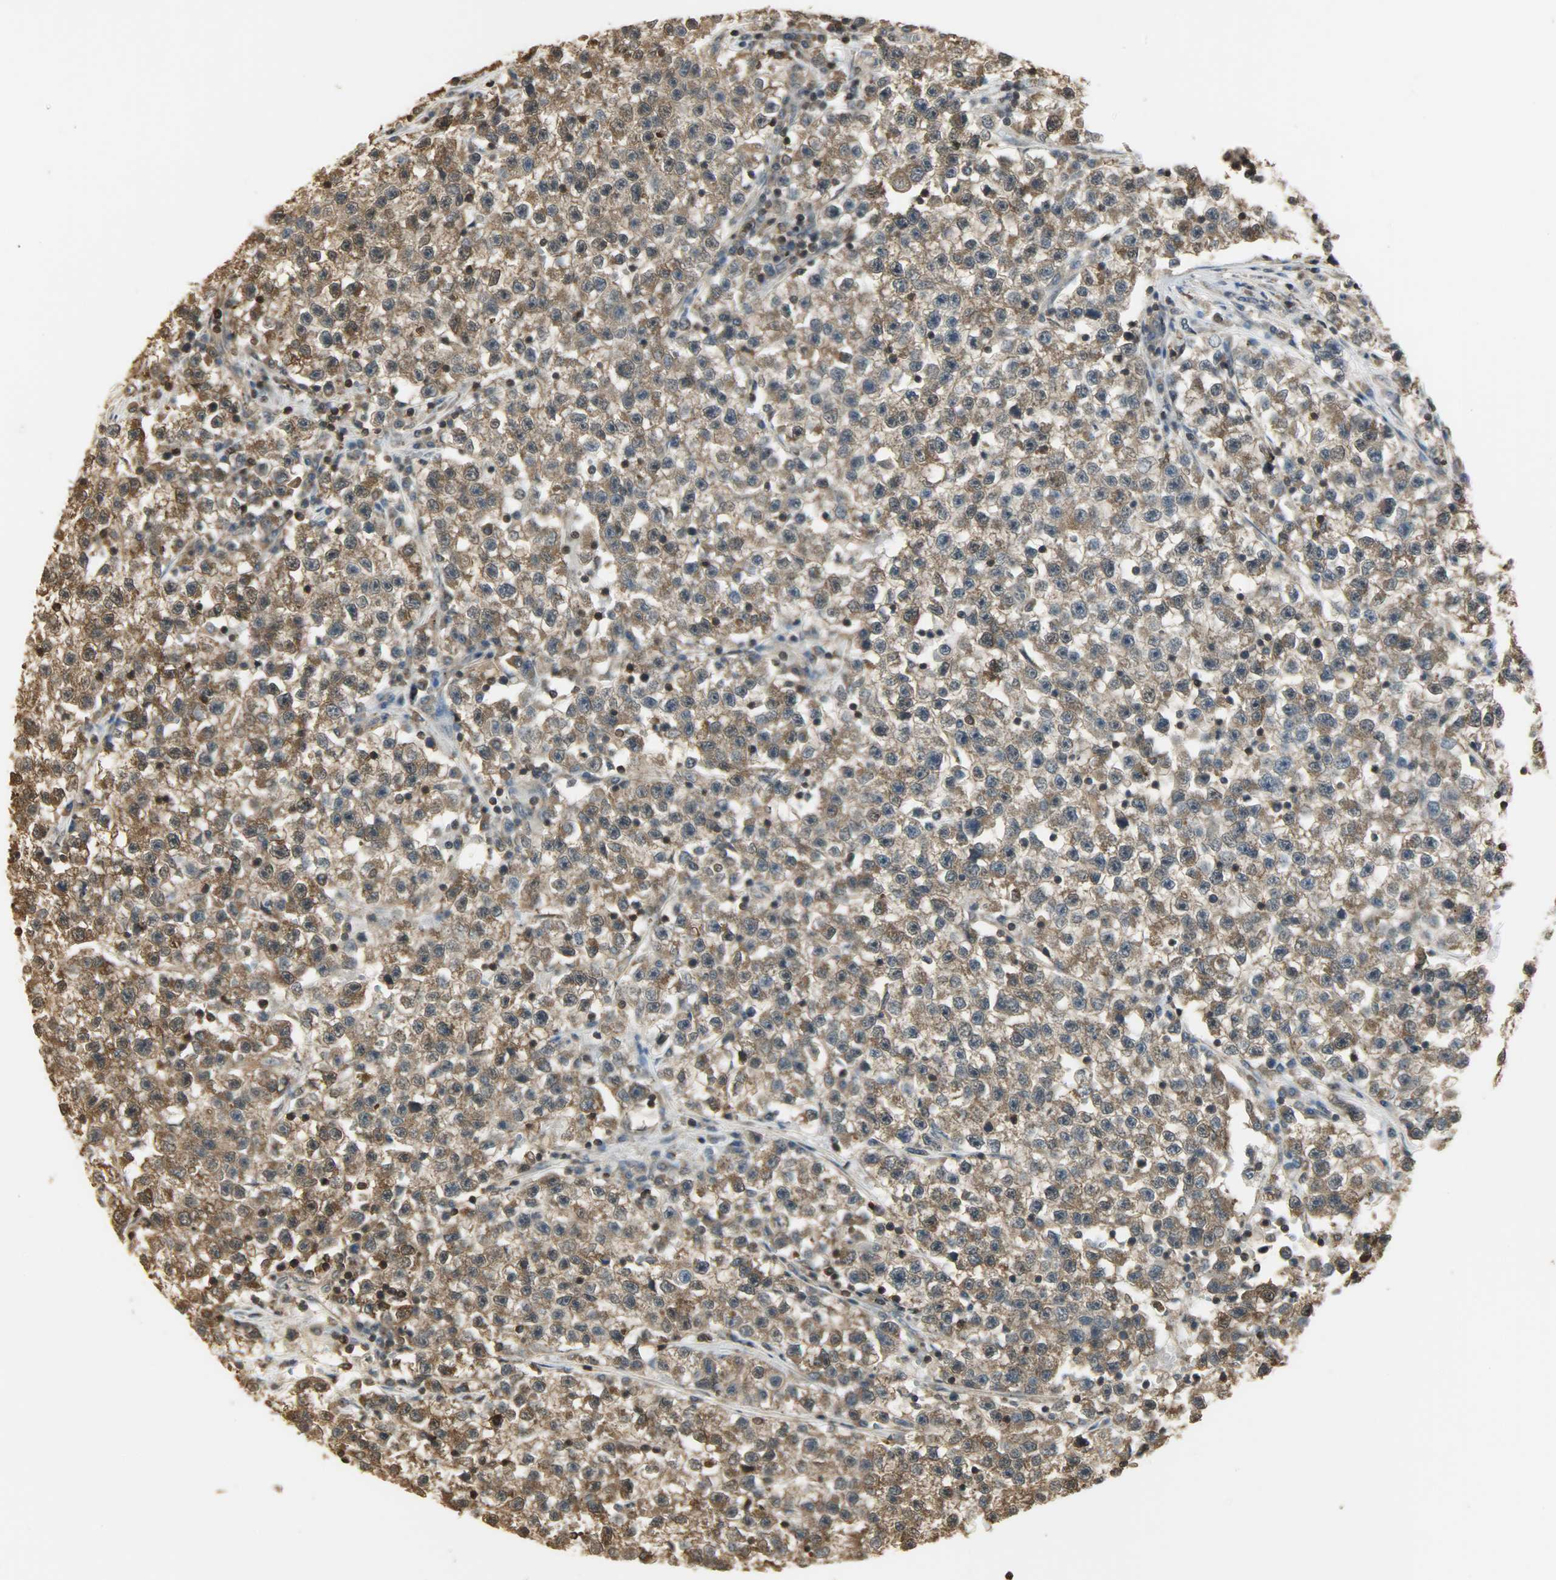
{"staining": {"intensity": "strong", "quantity": ">75%", "location": "cytoplasmic/membranous"}, "tissue": "testis cancer", "cell_type": "Tumor cells", "image_type": "cancer", "snomed": [{"axis": "morphology", "description": "Seminoma, NOS"}, {"axis": "topography", "description": "Testis"}], "caption": "Strong cytoplasmic/membranous protein staining is appreciated in approximately >75% of tumor cells in testis cancer. (DAB IHC with brightfield microscopy, high magnification).", "gene": "YWHAZ", "patient": {"sex": "male", "age": 22}}